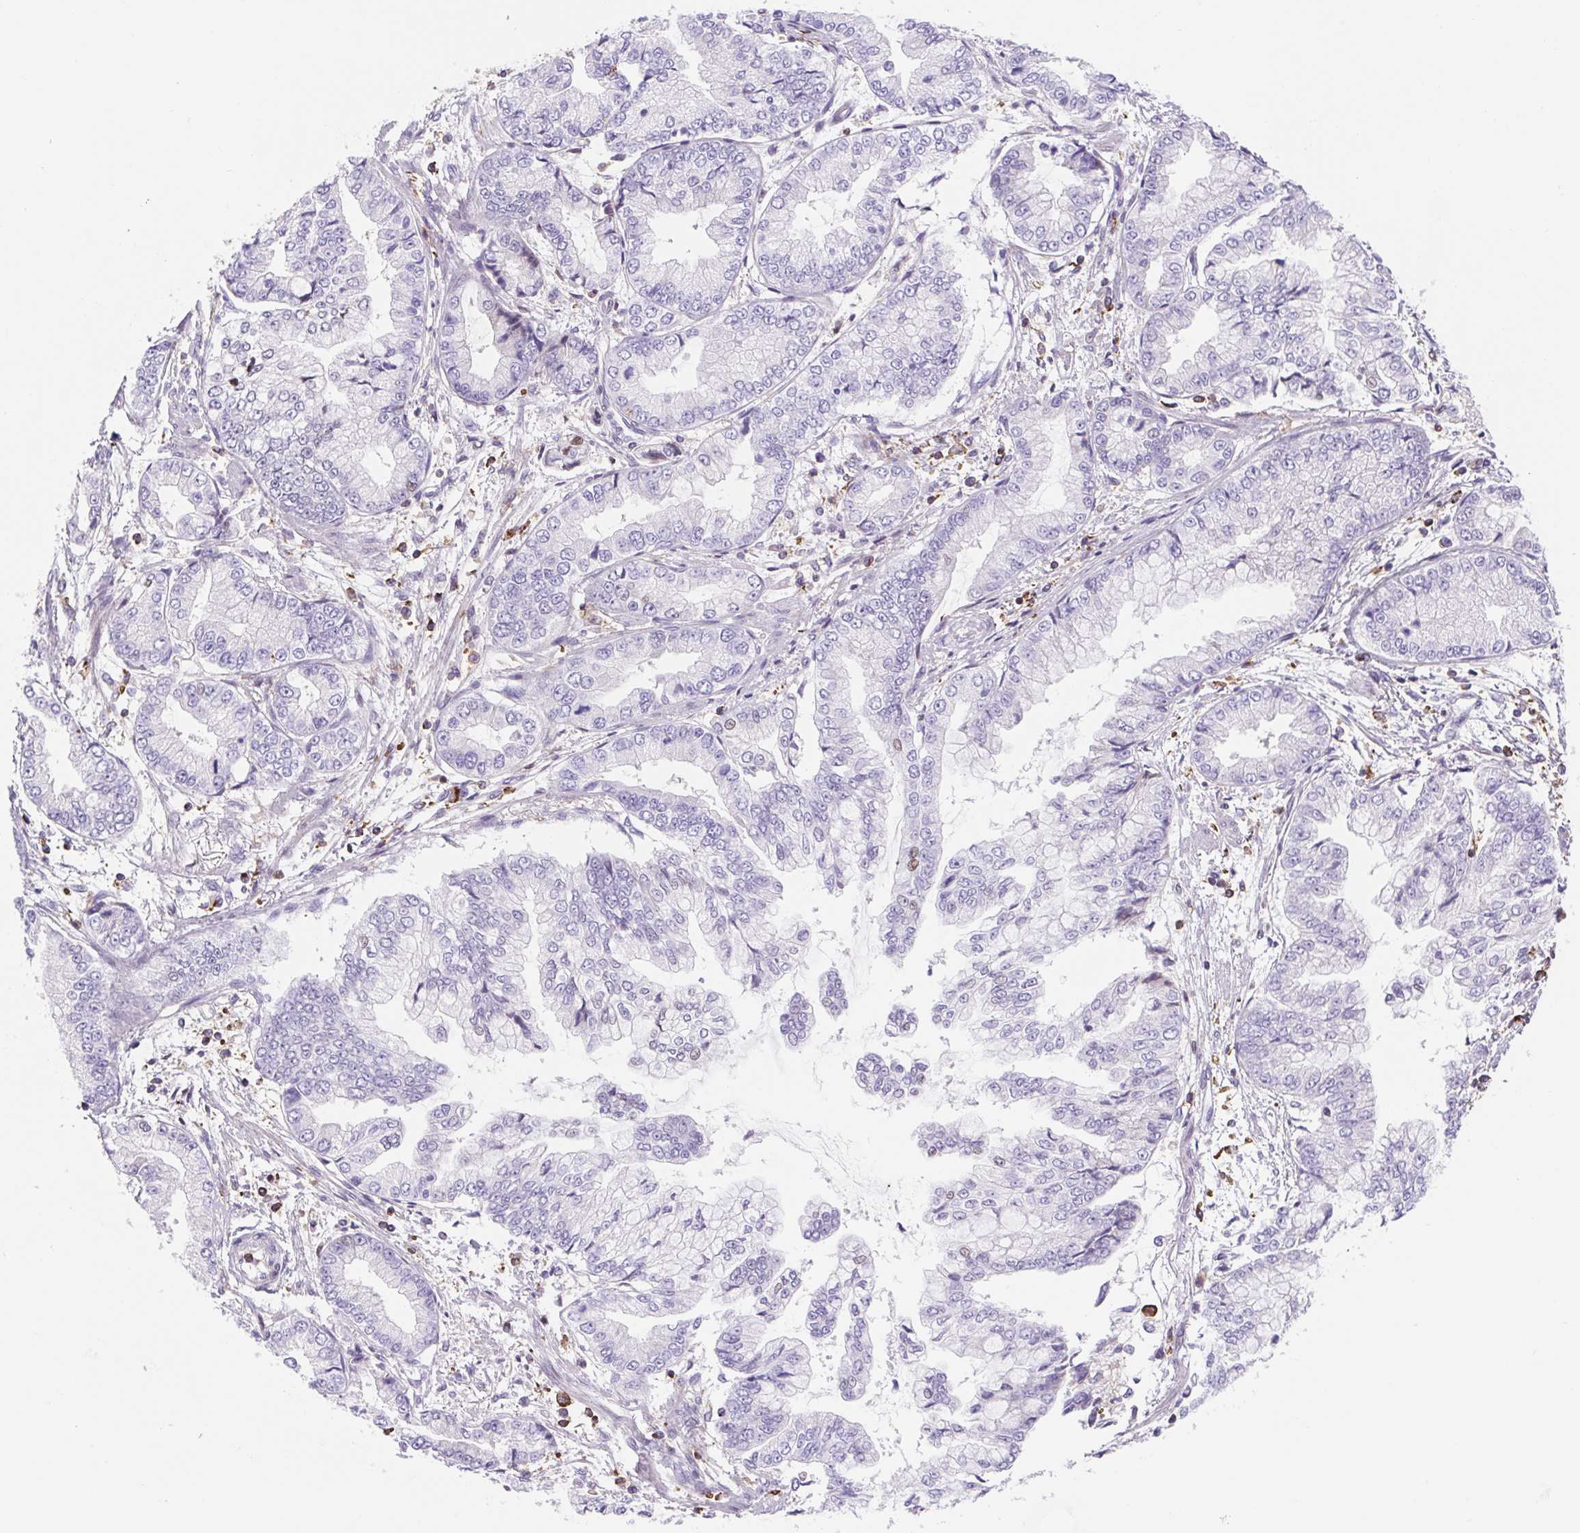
{"staining": {"intensity": "negative", "quantity": "none", "location": "none"}, "tissue": "stomach cancer", "cell_type": "Tumor cells", "image_type": "cancer", "snomed": [{"axis": "morphology", "description": "Adenocarcinoma, NOS"}, {"axis": "topography", "description": "Stomach, upper"}], "caption": "Image shows no significant protein staining in tumor cells of stomach adenocarcinoma.", "gene": "TPRG1", "patient": {"sex": "female", "age": 74}}